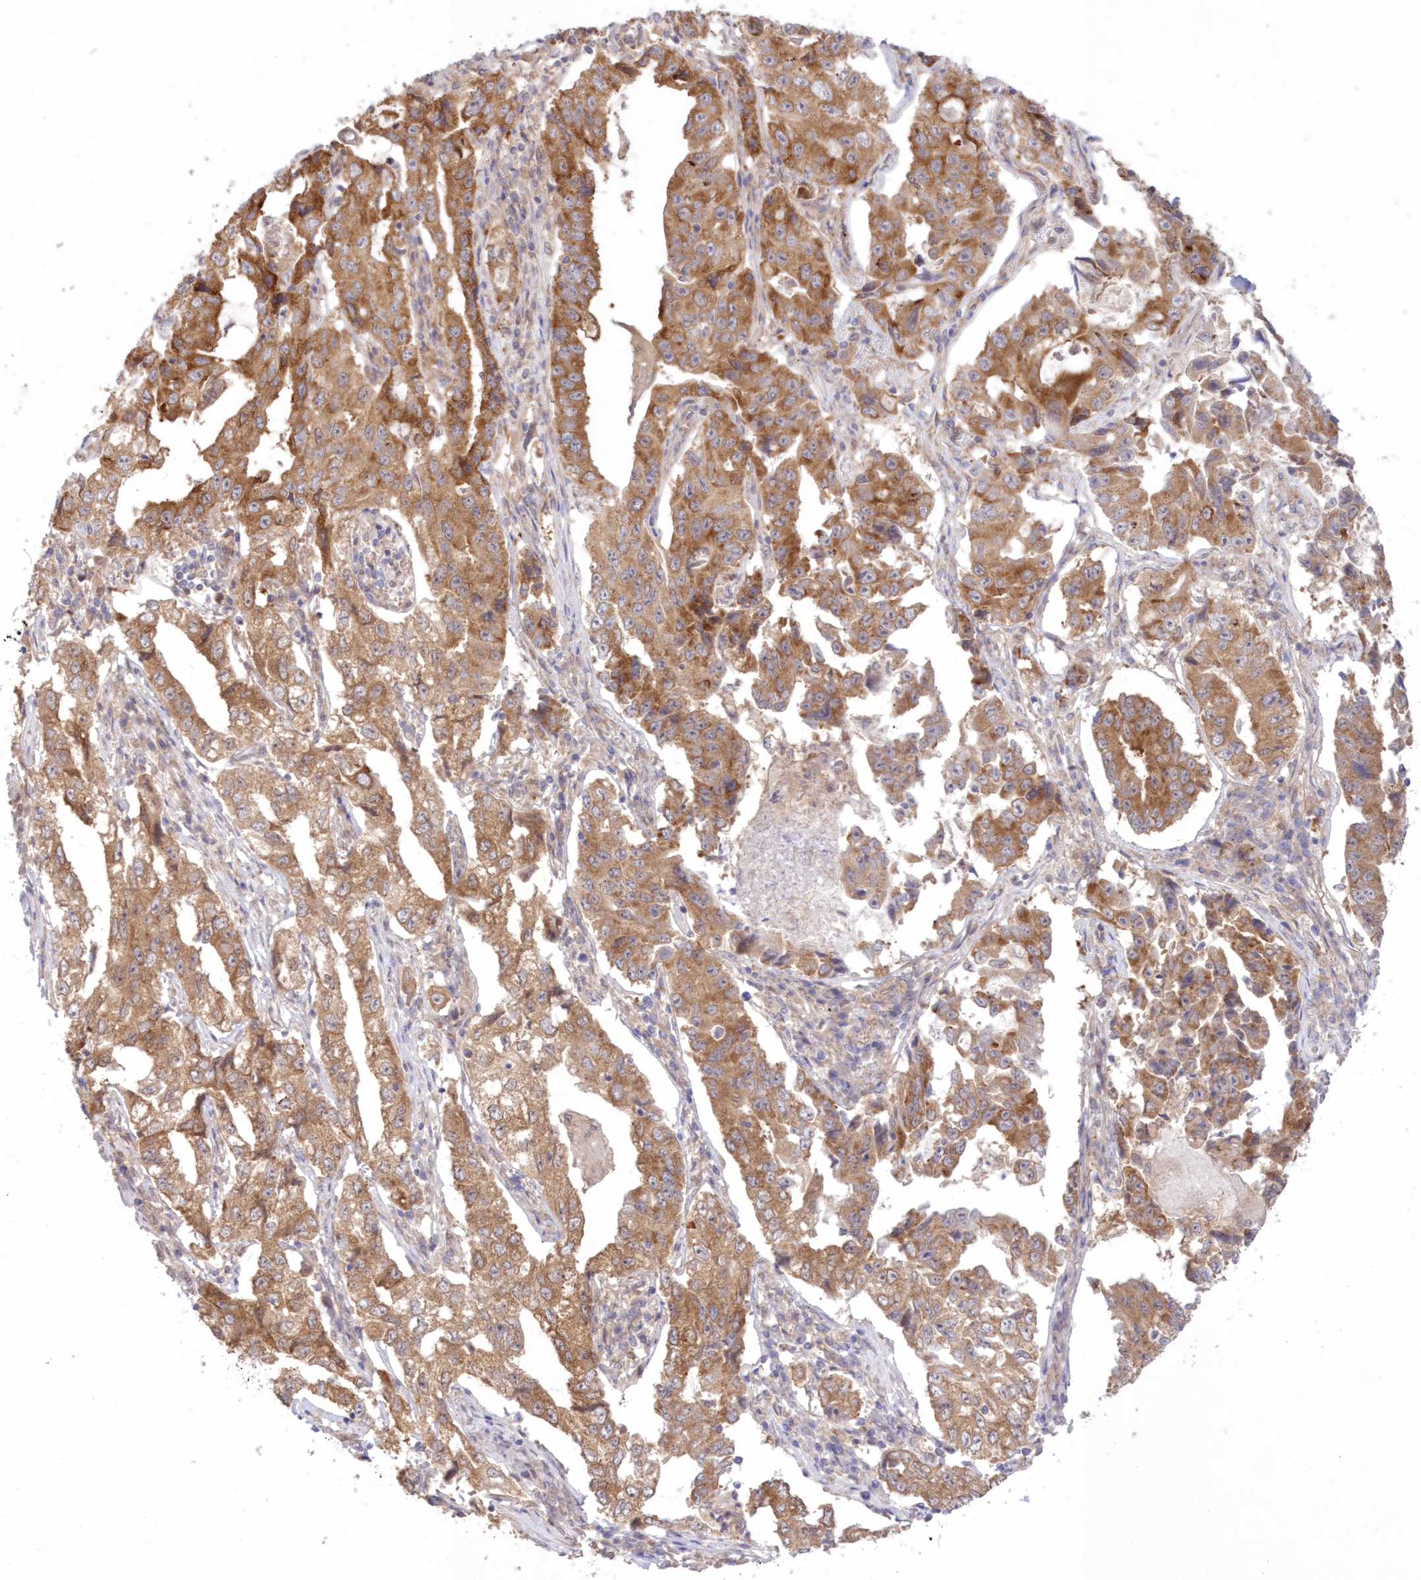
{"staining": {"intensity": "moderate", "quantity": ">75%", "location": "cytoplasmic/membranous"}, "tissue": "lung cancer", "cell_type": "Tumor cells", "image_type": "cancer", "snomed": [{"axis": "morphology", "description": "Adenocarcinoma, NOS"}, {"axis": "topography", "description": "Lung"}], "caption": "Immunohistochemistry of human lung cancer (adenocarcinoma) shows medium levels of moderate cytoplasmic/membranous positivity in about >75% of tumor cells.", "gene": "RNPEP", "patient": {"sex": "female", "age": 51}}